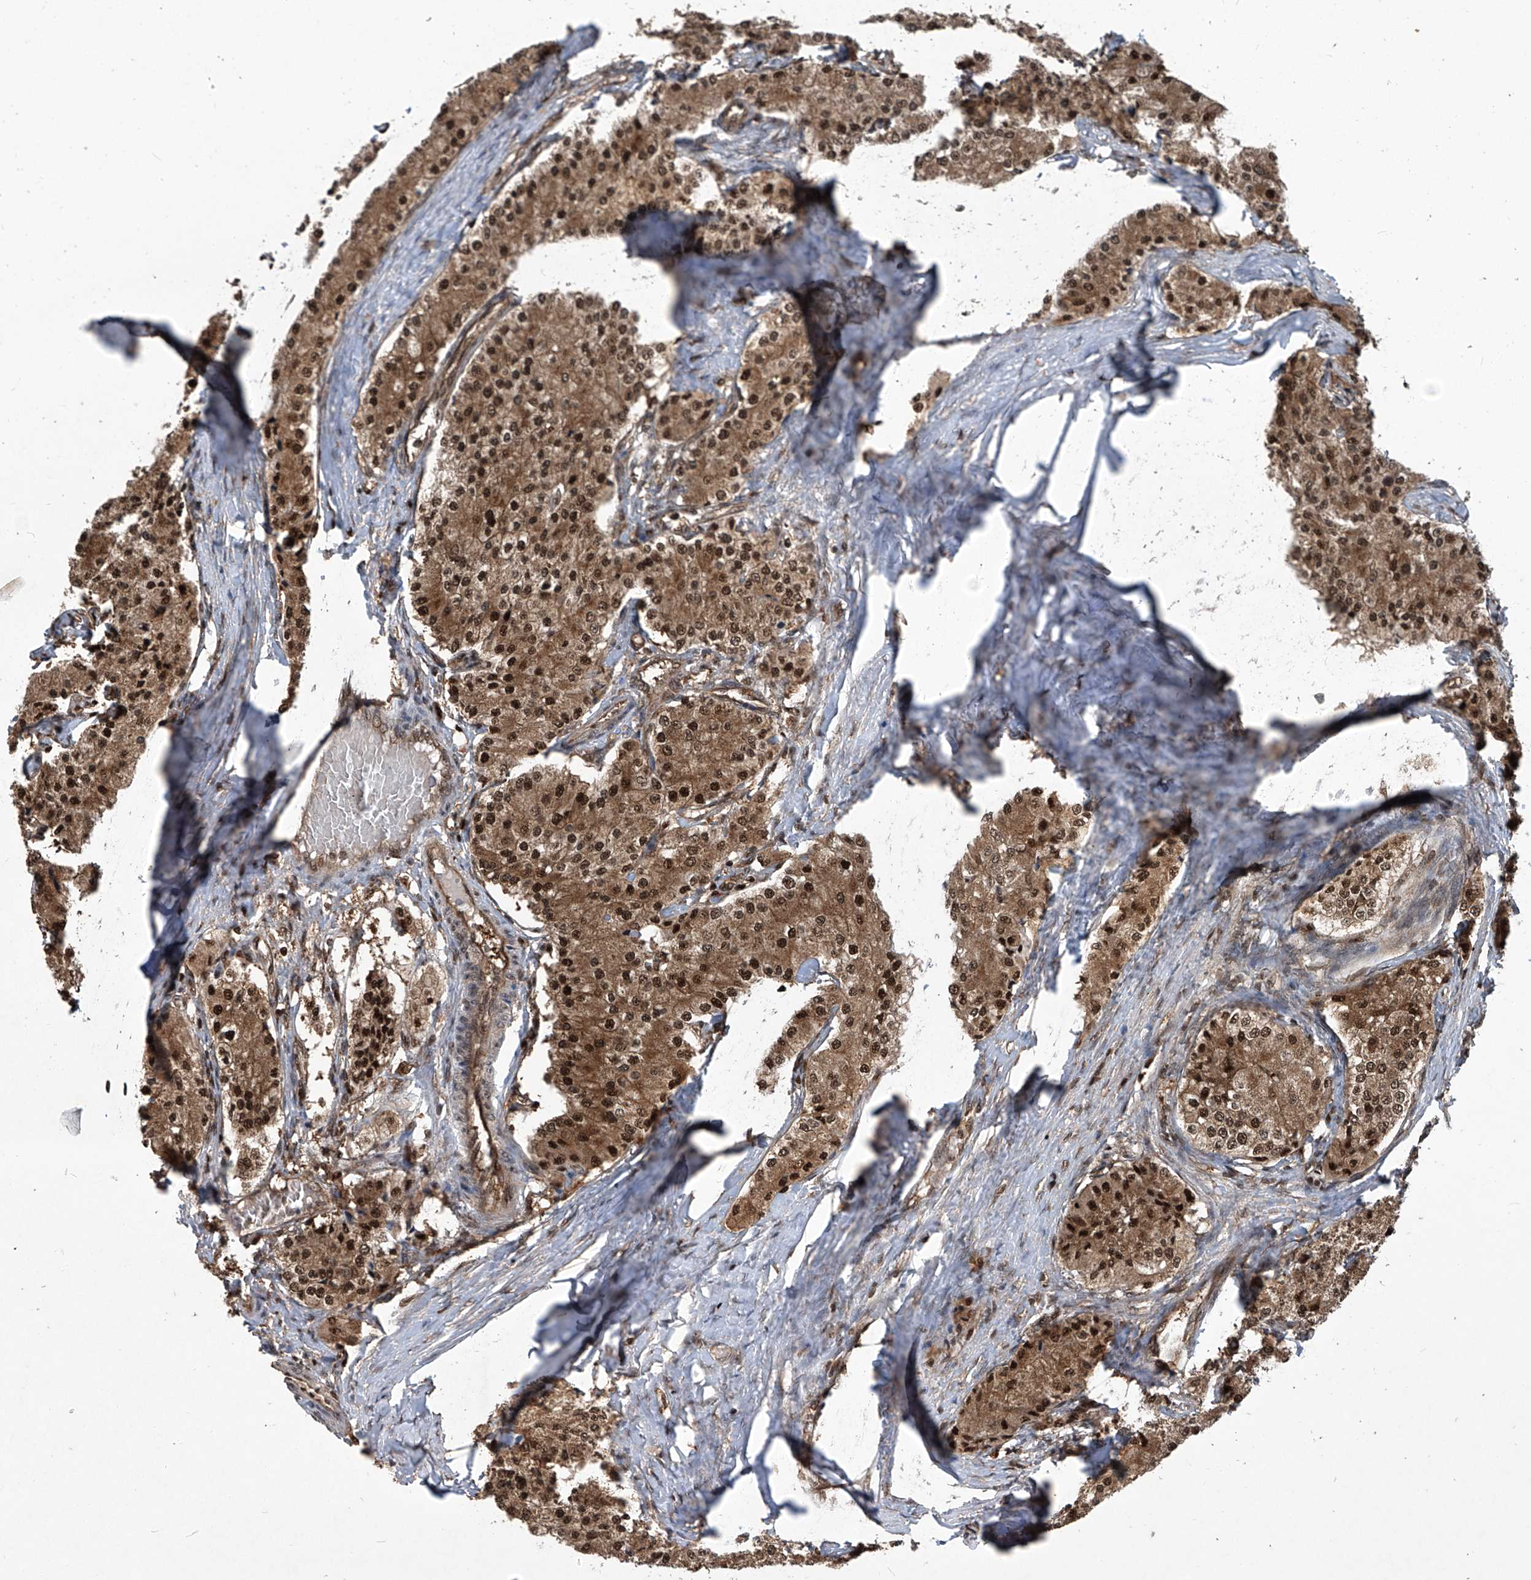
{"staining": {"intensity": "strong", "quantity": ">75%", "location": "cytoplasmic/membranous,nuclear"}, "tissue": "carcinoid", "cell_type": "Tumor cells", "image_type": "cancer", "snomed": [{"axis": "morphology", "description": "Carcinoid, malignant, NOS"}, {"axis": "topography", "description": "Colon"}], "caption": "DAB immunohistochemical staining of human carcinoid (malignant) demonstrates strong cytoplasmic/membranous and nuclear protein expression in approximately >75% of tumor cells. (DAB IHC with brightfield microscopy, high magnification).", "gene": "PSMB1", "patient": {"sex": "female", "age": 52}}